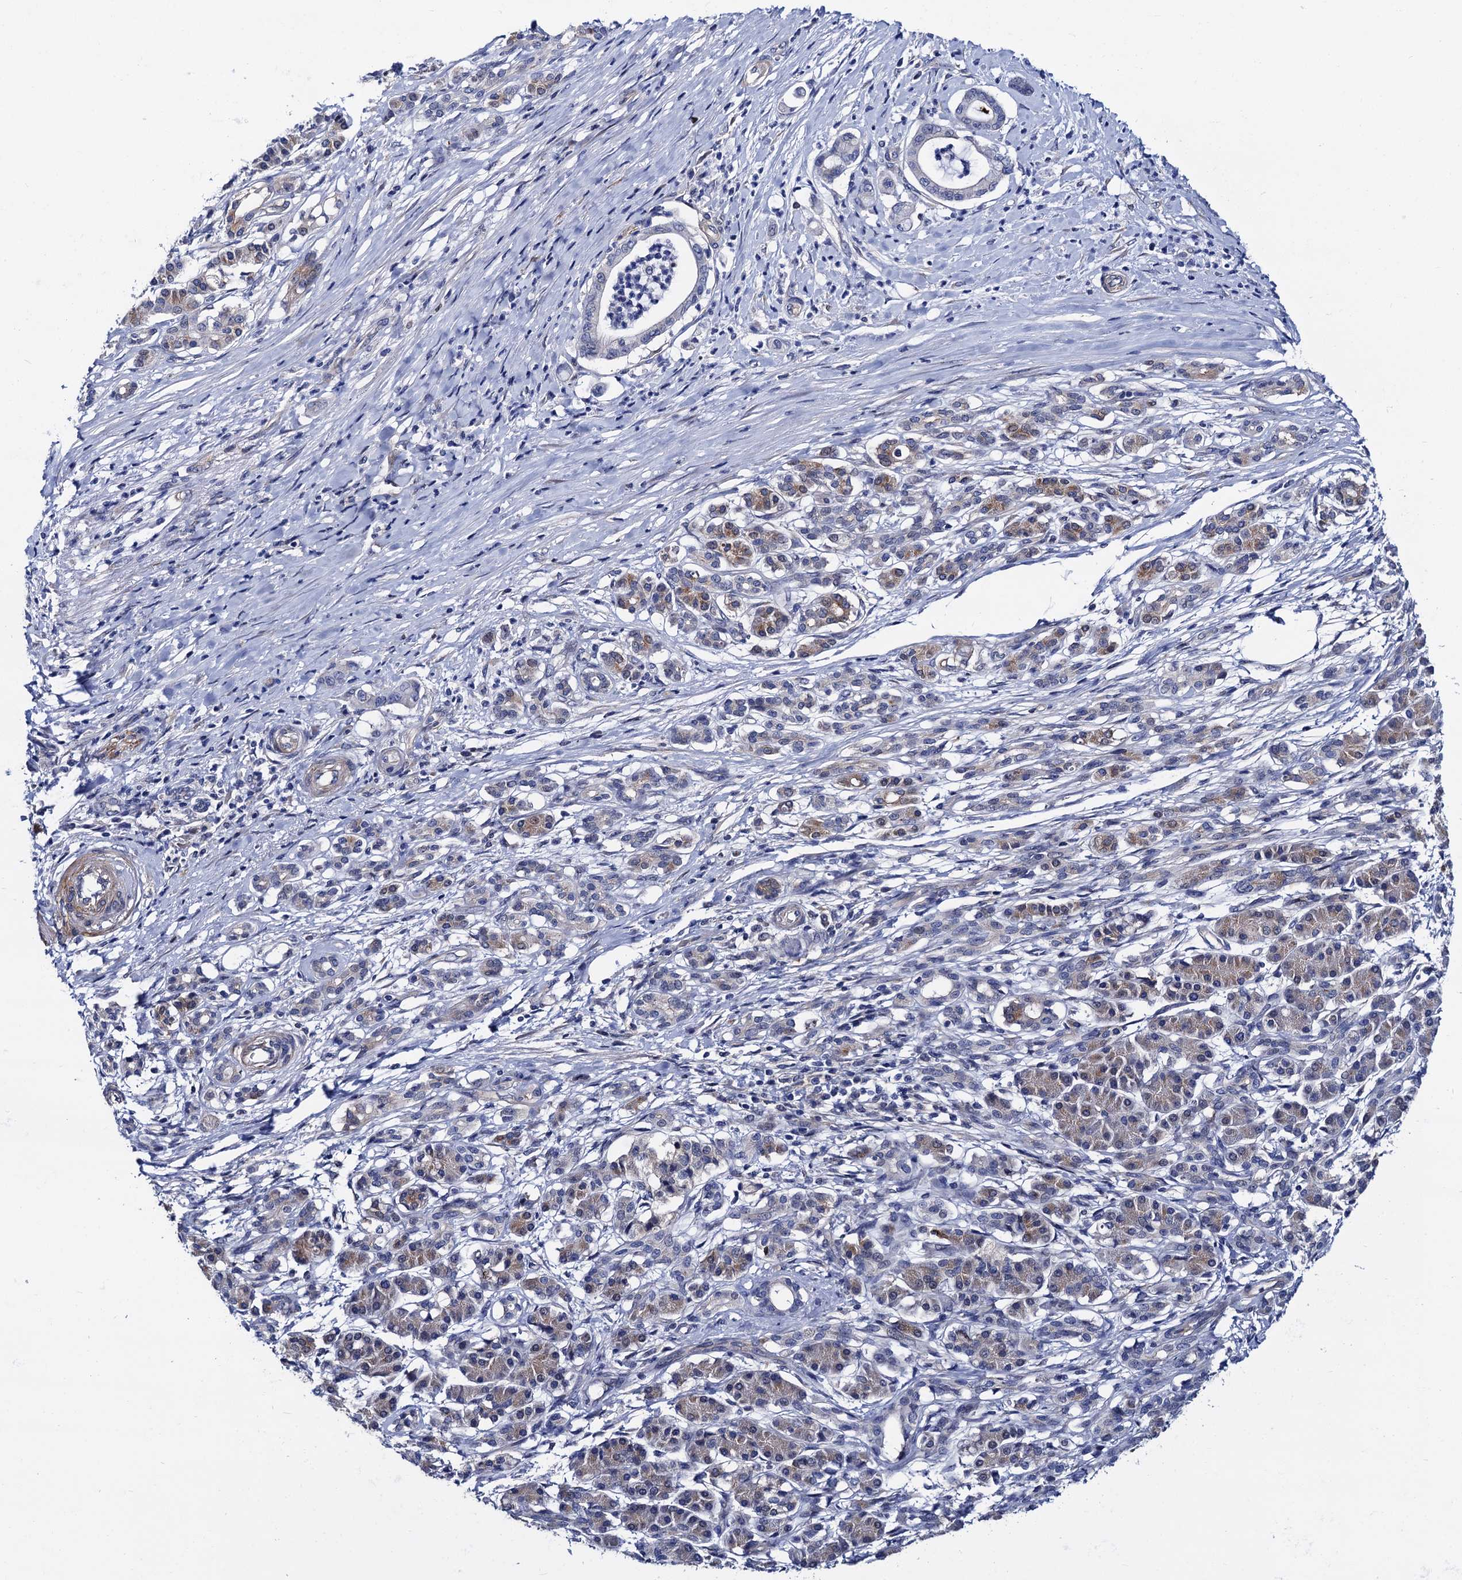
{"staining": {"intensity": "negative", "quantity": "none", "location": "none"}, "tissue": "pancreatic cancer", "cell_type": "Tumor cells", "image_type": "cancer", "snomed": [{"axis": "morphology", "description": "Adenocarcinoma, NOS"}, {"axis": "topography", "description": "Pancreas"}], "caption": "This is an immunohistochemistry image of adenocarcinoma (pancreatic). There is no positivity in tumor cells.", "gene": "ZDHHC18", "patient": {"sex": "female", "age": 55}}